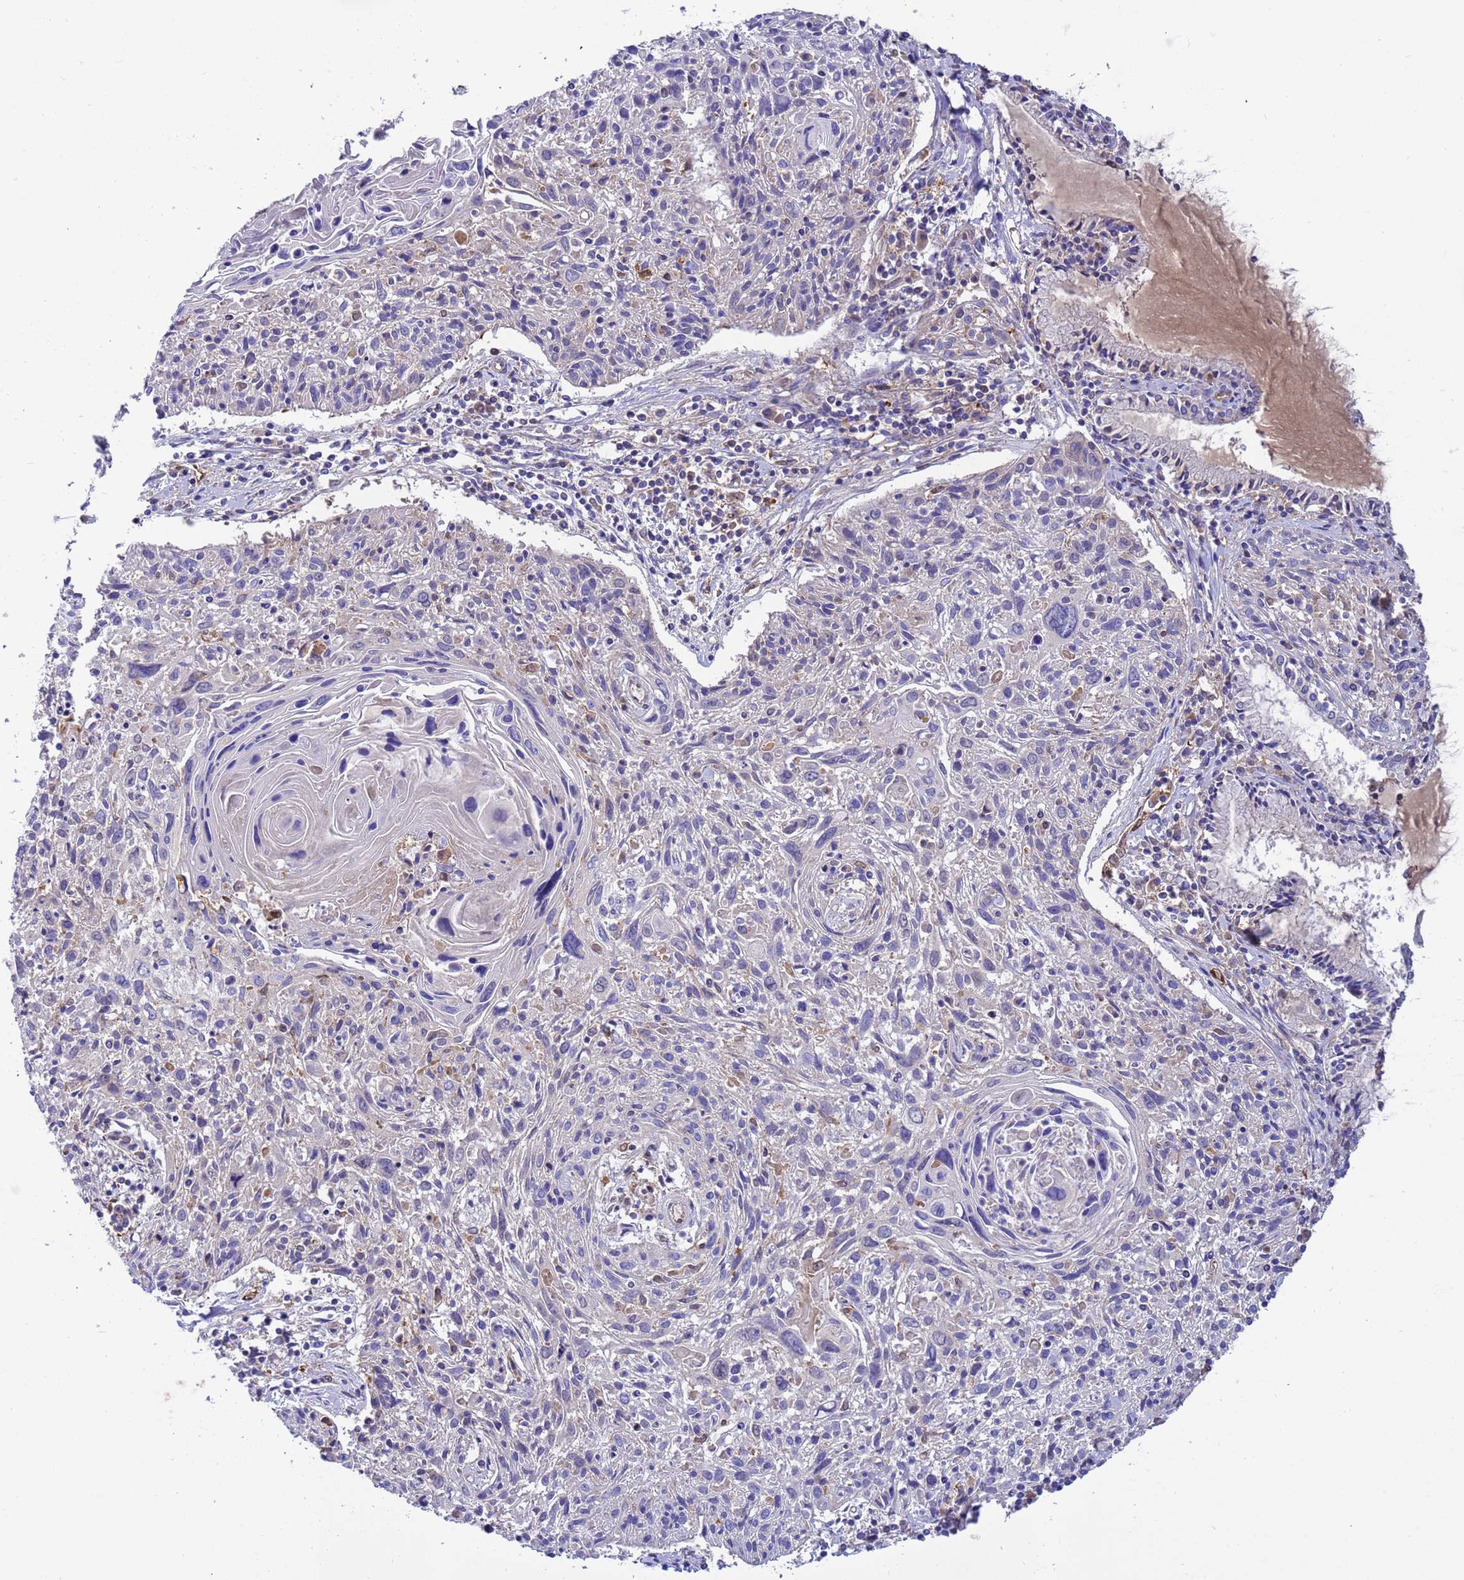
{"staining": {"intensity": "negative", "quantity": "none", "location": "none"}, "tissue": "cervical cancer", "cell_type": "Tumor cells", "image_type": "cancer", "snomed": [{"axis": "morphology", "description": "Squamous cell carcinoma, NOS"}, {"axis": "topography", "description": "Cervix"}], "caption": "The micrograph shows no staining of tumor cells in cervical cancer.", "gene": "FOXRED1", "patient": {"sex": "female", "age": 51}}